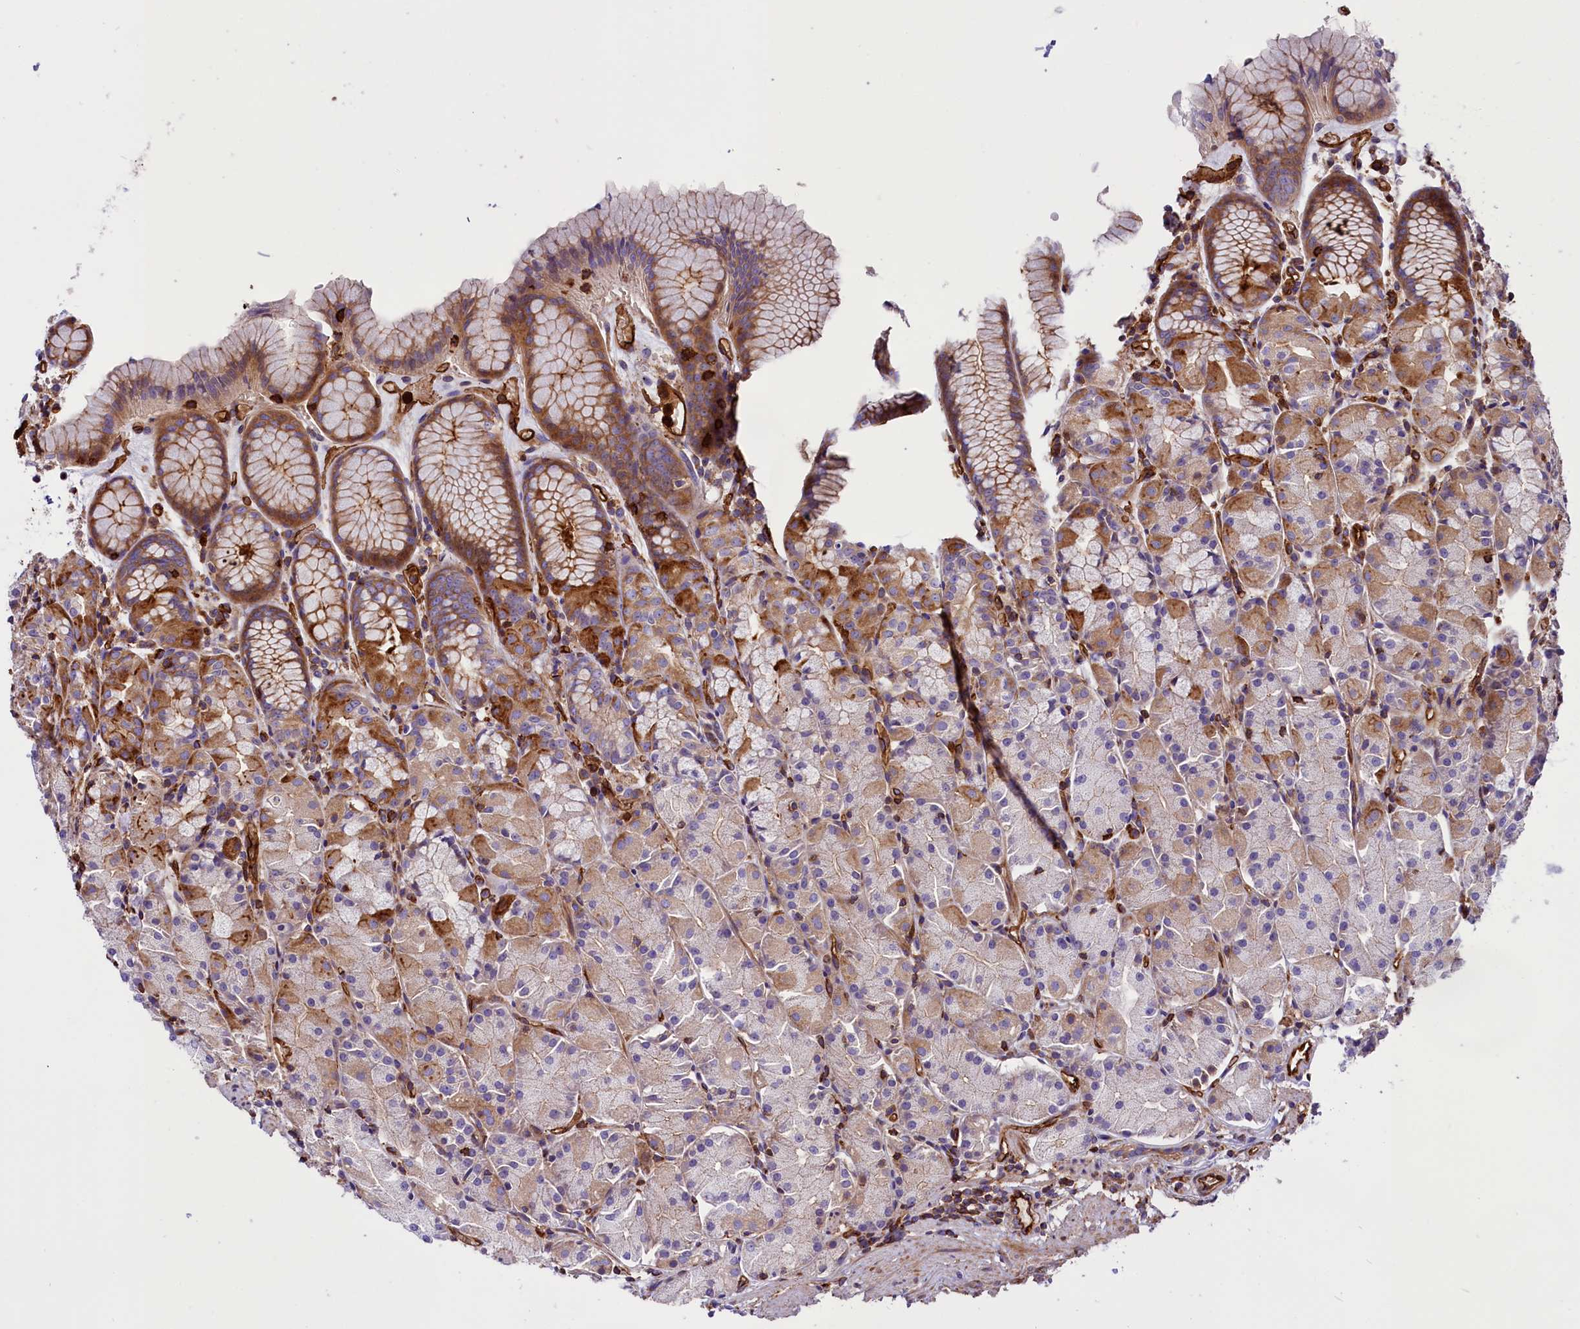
{"staining": {"intensity": "strong", "quantity": "25%-75%", "location": "cytoplasmic/membranous"}, "tissue": "stomach", "cell_type": "Glandular cells", "image_type": "normal", "snomed": [{"axis": "morphology", "description": "Normal tissue, NOS"}, {"axis": "topography", "description": "Stomach, upper"}], "caption": "The immunohistochemical stain highlights strong cytoplasmic/membranous expression in glandular cells of benign stomach.", "gene": "CD99L2", "patient": {"sex": "male", "age": 47}}